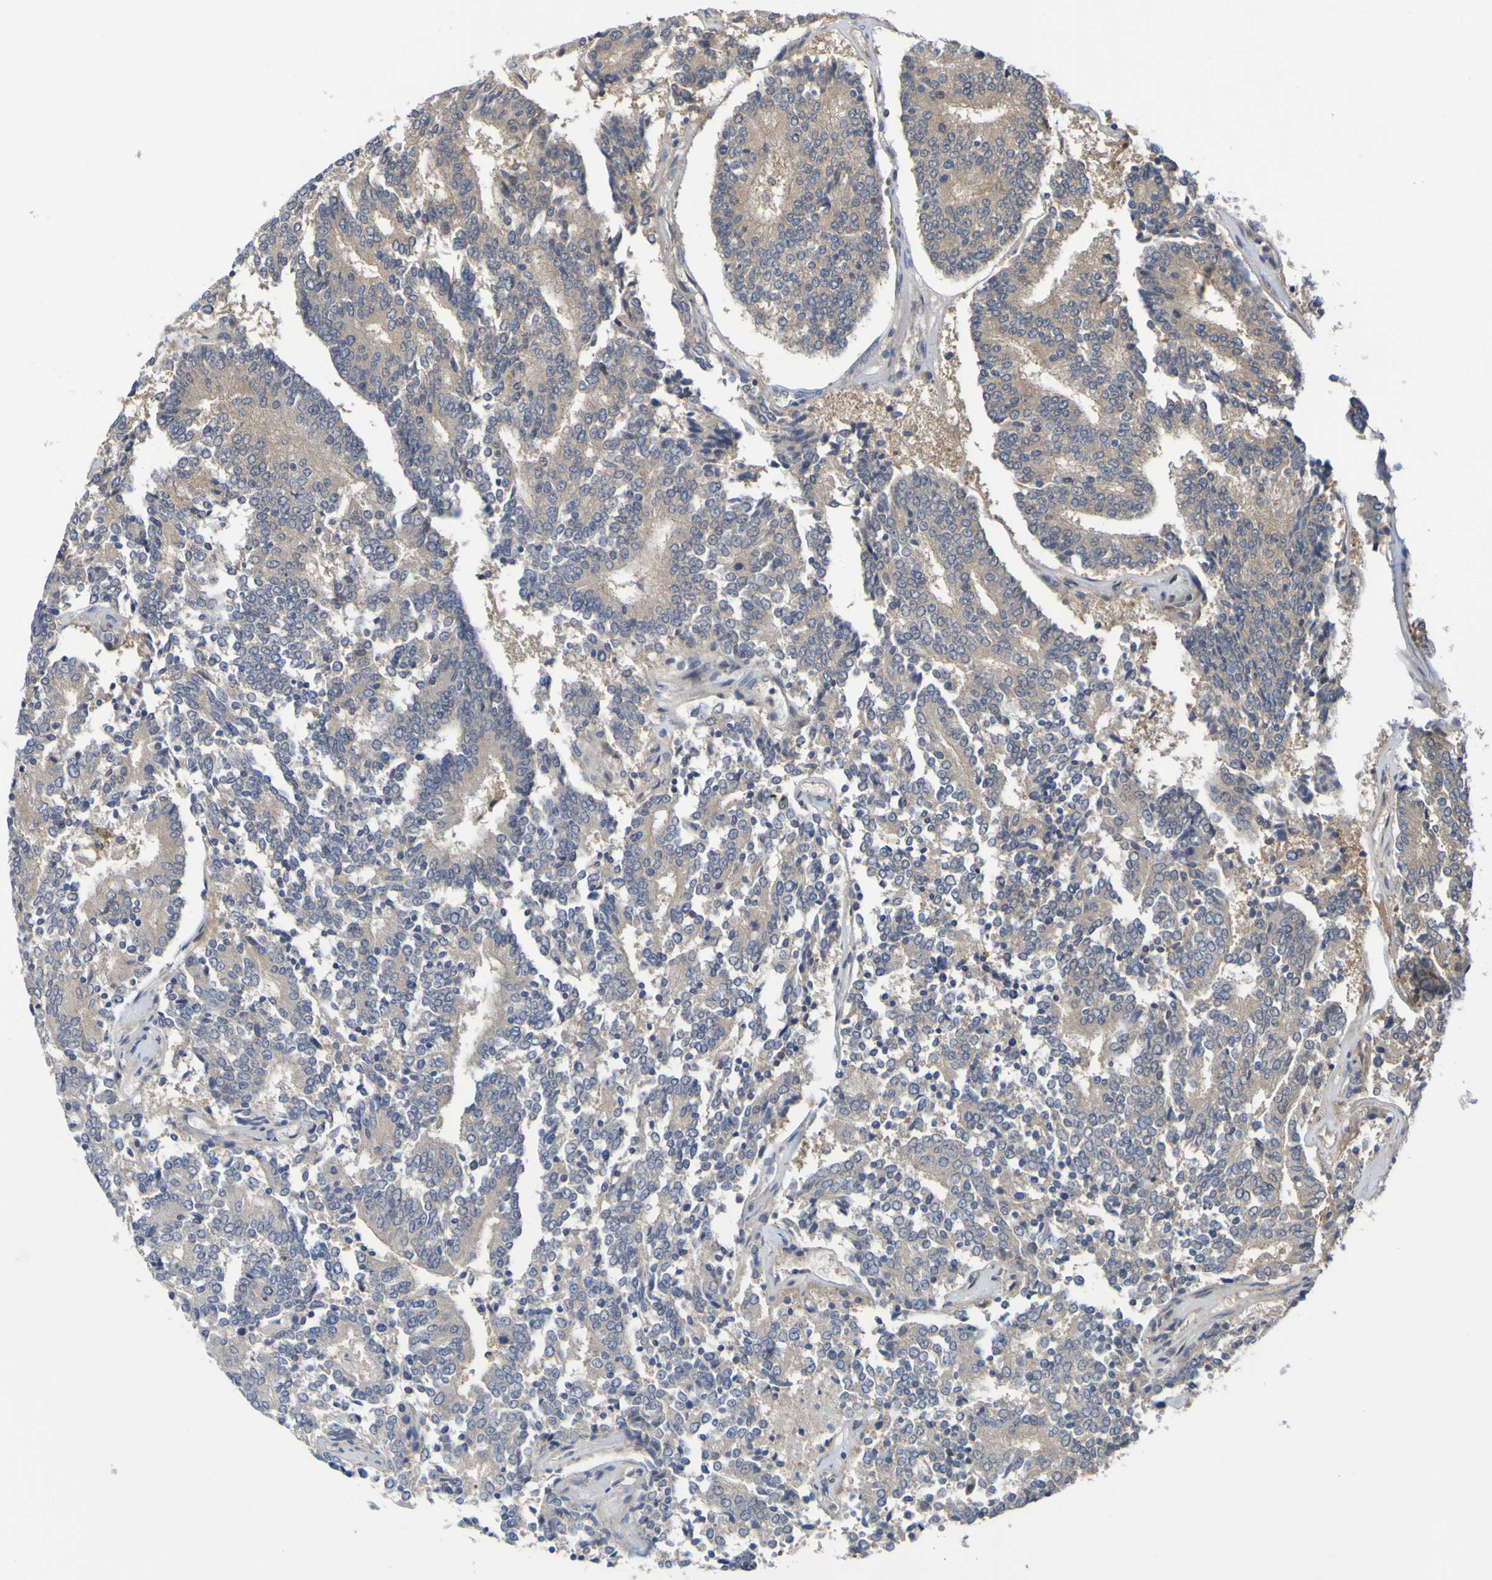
{"staining": {"intensity": "weak", "quantity": ">75%", "location": "cytoplasmic/membranous"}, "tissue": "prostate cancer", "cell_type": "Tumor cells", "image_type": "cancer", "snomed": [{"axis": "morphology", "description": "Normal tissue, NOS"}, {"axis": "morphology", "description": "Adenocarcinoma, High grade"}, {"axis": "topography", "description": "Prostate"}, {"axis": "topography", "description": "Seminal veicle"}], "caption": "Immunohistochemical staining of prostate cancer demonstrates low levels of weak cytoplasmic/membranous staining in about >75% of tumor cells. (Brightfield microscopy of DAB IHC at high magnification).", "gene": "SDK1", "patient": {"sex": "male", "age": 55}}